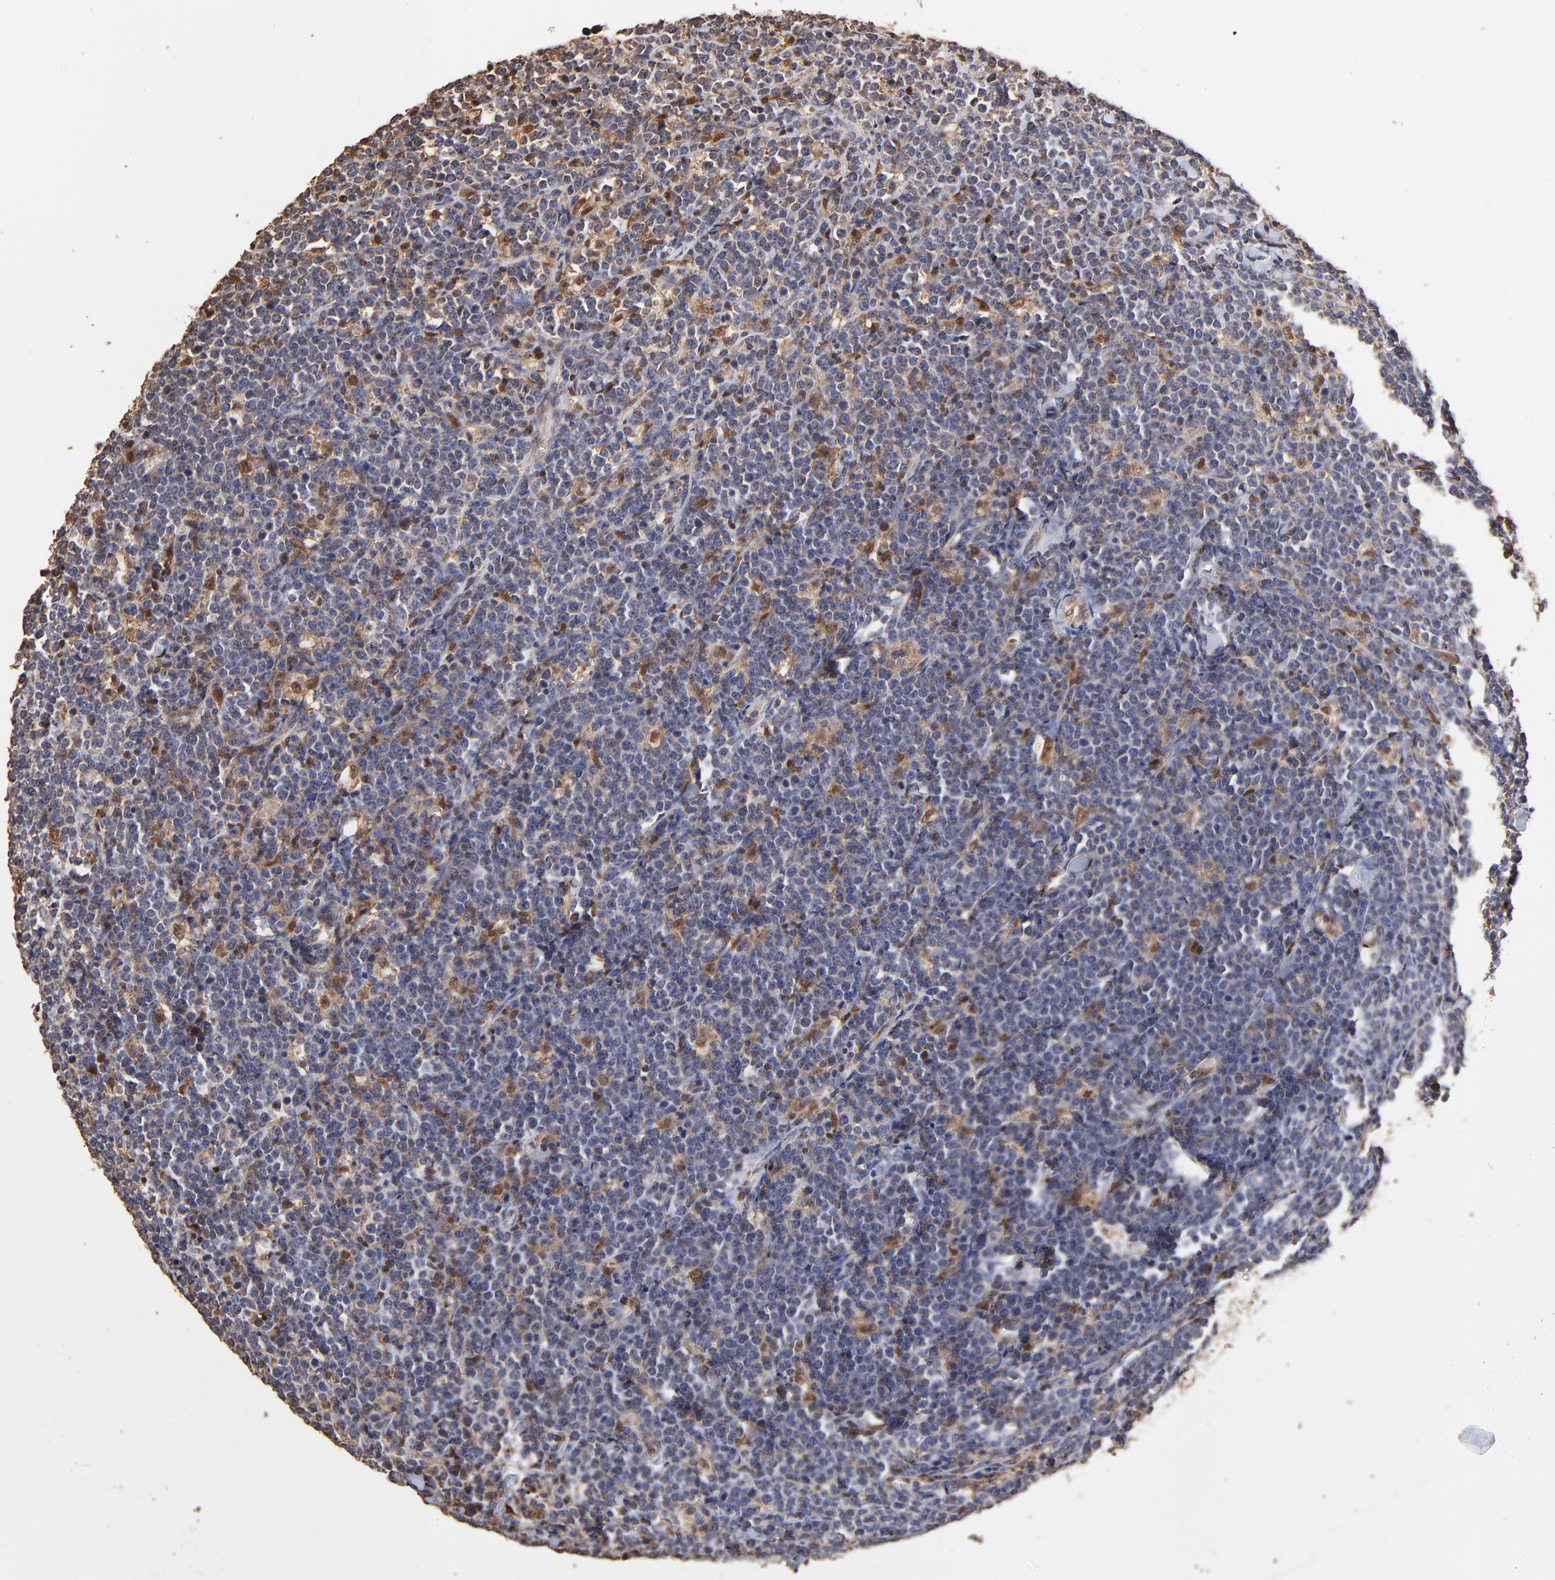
{"staining": {"intensity": "moderate", "quantity": "<25%", "location": "nuclear"}, "tissue": "lymphoma", "cell_type": "Tumor cells", "image_type": "cancer", "snomed": [{"axis": "morphology", "description": "Malignant lymphoma, non-Hodgkin's type, High grade"}, {"axis": "topography", "description": "Small intestine"}, {"axis": "topography", "description": "Colon"}], "caption": "Immunohistochemical staining of human malignant lymphoma, non-Hodgkin's type (high-grade) demonstrates moderate nuclear protein staining in approximately <25% of tumor cells.", "gene": "CASP1", "patient": {"sex": "male", "age": 8}}